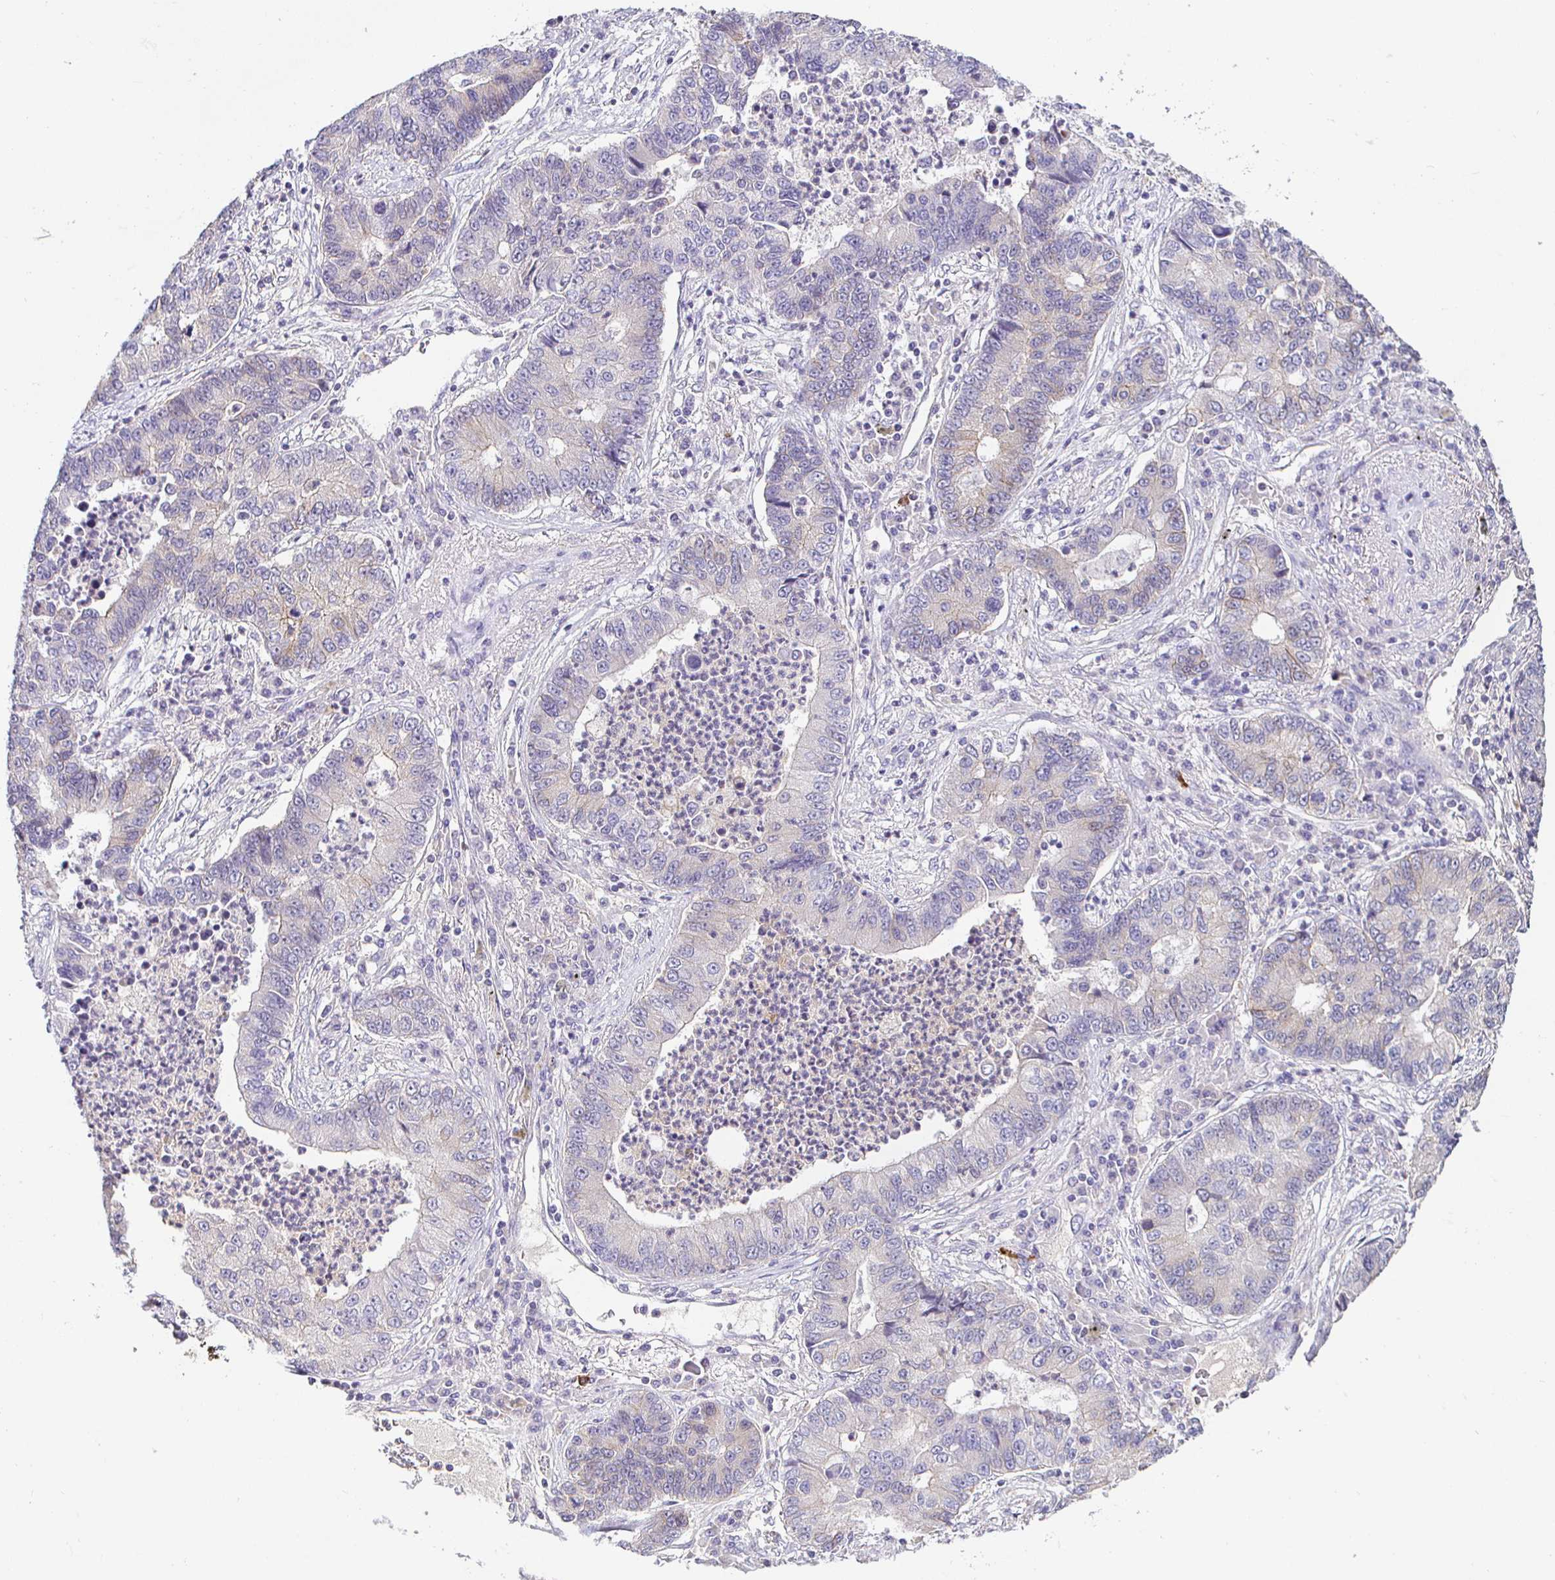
{"staining": {"intensity": "negative", "quantity": "none", "location": "none"}, "tissue": "lung cancer", "cell_type": "Tumor cells", "image_type": "cancer", "snomed": [{"axis": "morphology", "description": "Adenocarcinoma, NOS"}, {"axis": "topography", "description": "Lung"}], "caption": "Immunohistochemistry histopathology image of neoplastic tissue: lung cancer (adenocarcinoma) stained with DAB (3,3'-diaminobenzidine) reveals no significant protein expression in tumor cells. The staining is performed using DAB brown chromogen with nuclei counter-stained in using hematoxylin.", "gene": "PIWIL3", "patient": {"sex": "female", "age": 57}}